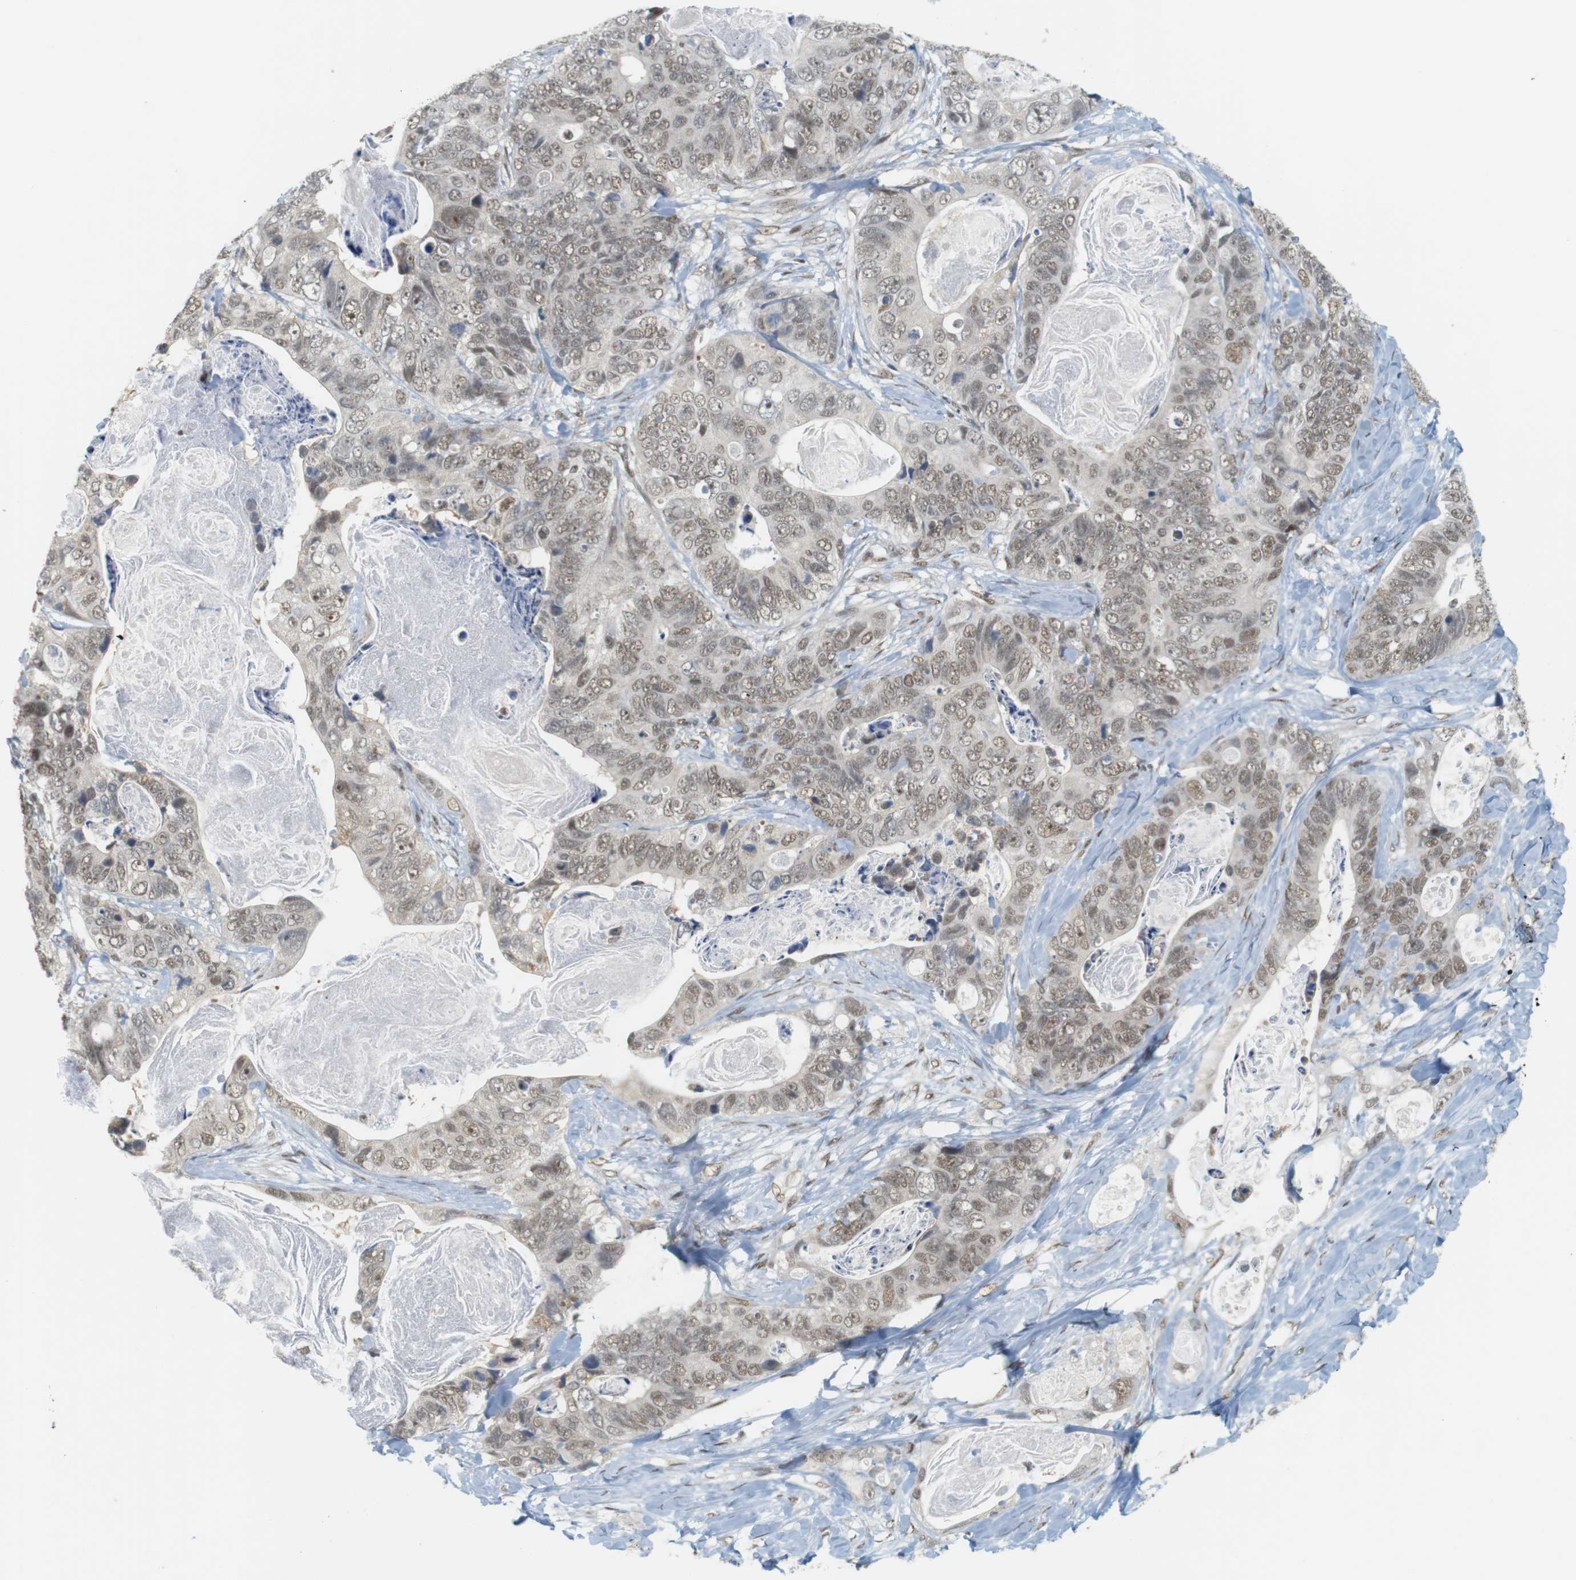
{"staining": {"intensity": "weak", "quantity": ">75%", "location": "cytoplasmic/membranous,nuclear"}, "tissue": "stomach cancer", "cell_type": "Tumor cells", "image_type": "cancer", "snomed": [{"axis": "morphology", "description": "Adenocarcinoma, NOS"}, {"axis": "topography", "description": "Stomach"}], "caption": "IHC of human adenocarcinoma (stomach) demonstrates low levels of weak cytoplasmic/membranous and nuclear expression in approximately >75% of tumor cells.", "gene": "BRD4", "patient": {"sex": "female", "age": 89}}